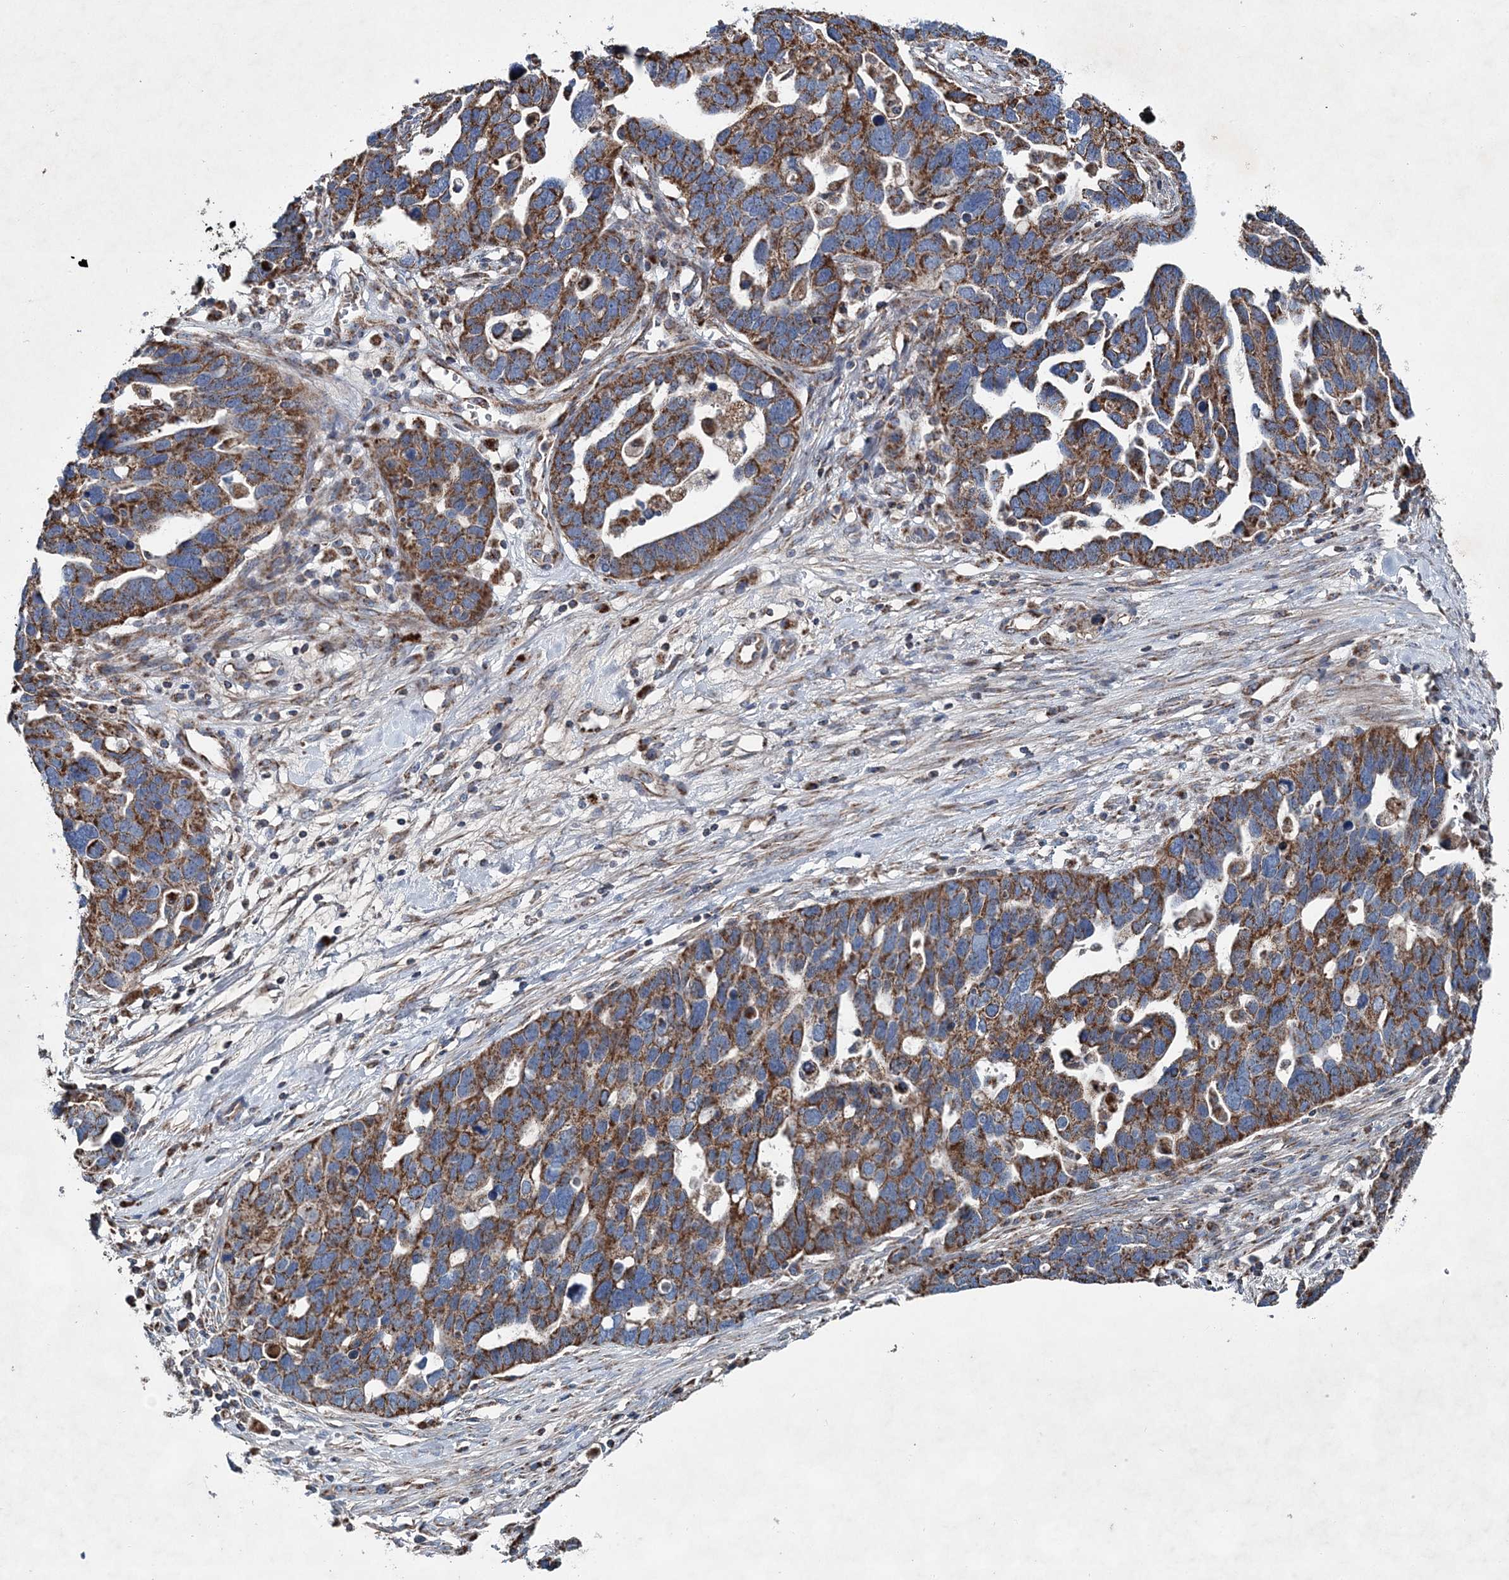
{"staining": {"intensity": "strong", "quantity": ">75%", "location": "cytoplasmic/membranous"}, "tissue": "ovarian cancer", "cell_type": "Tumor cells", "image_type": "cancer", "snomed": [{"axis": "morphology", "description": "Cystadenocarcinoma, serous, NOS"}, {"axis": "topography", "description": "Ovary"}], "caption": "Approximately >75% of tumor cells in human ovarian cancer demonstrate strong cytoplasmic/membranous protein positivity as visualized by brown immunohistochemical staining.", "gene": "SPAG16", "patient": {"sex": "female", "age": 54}}